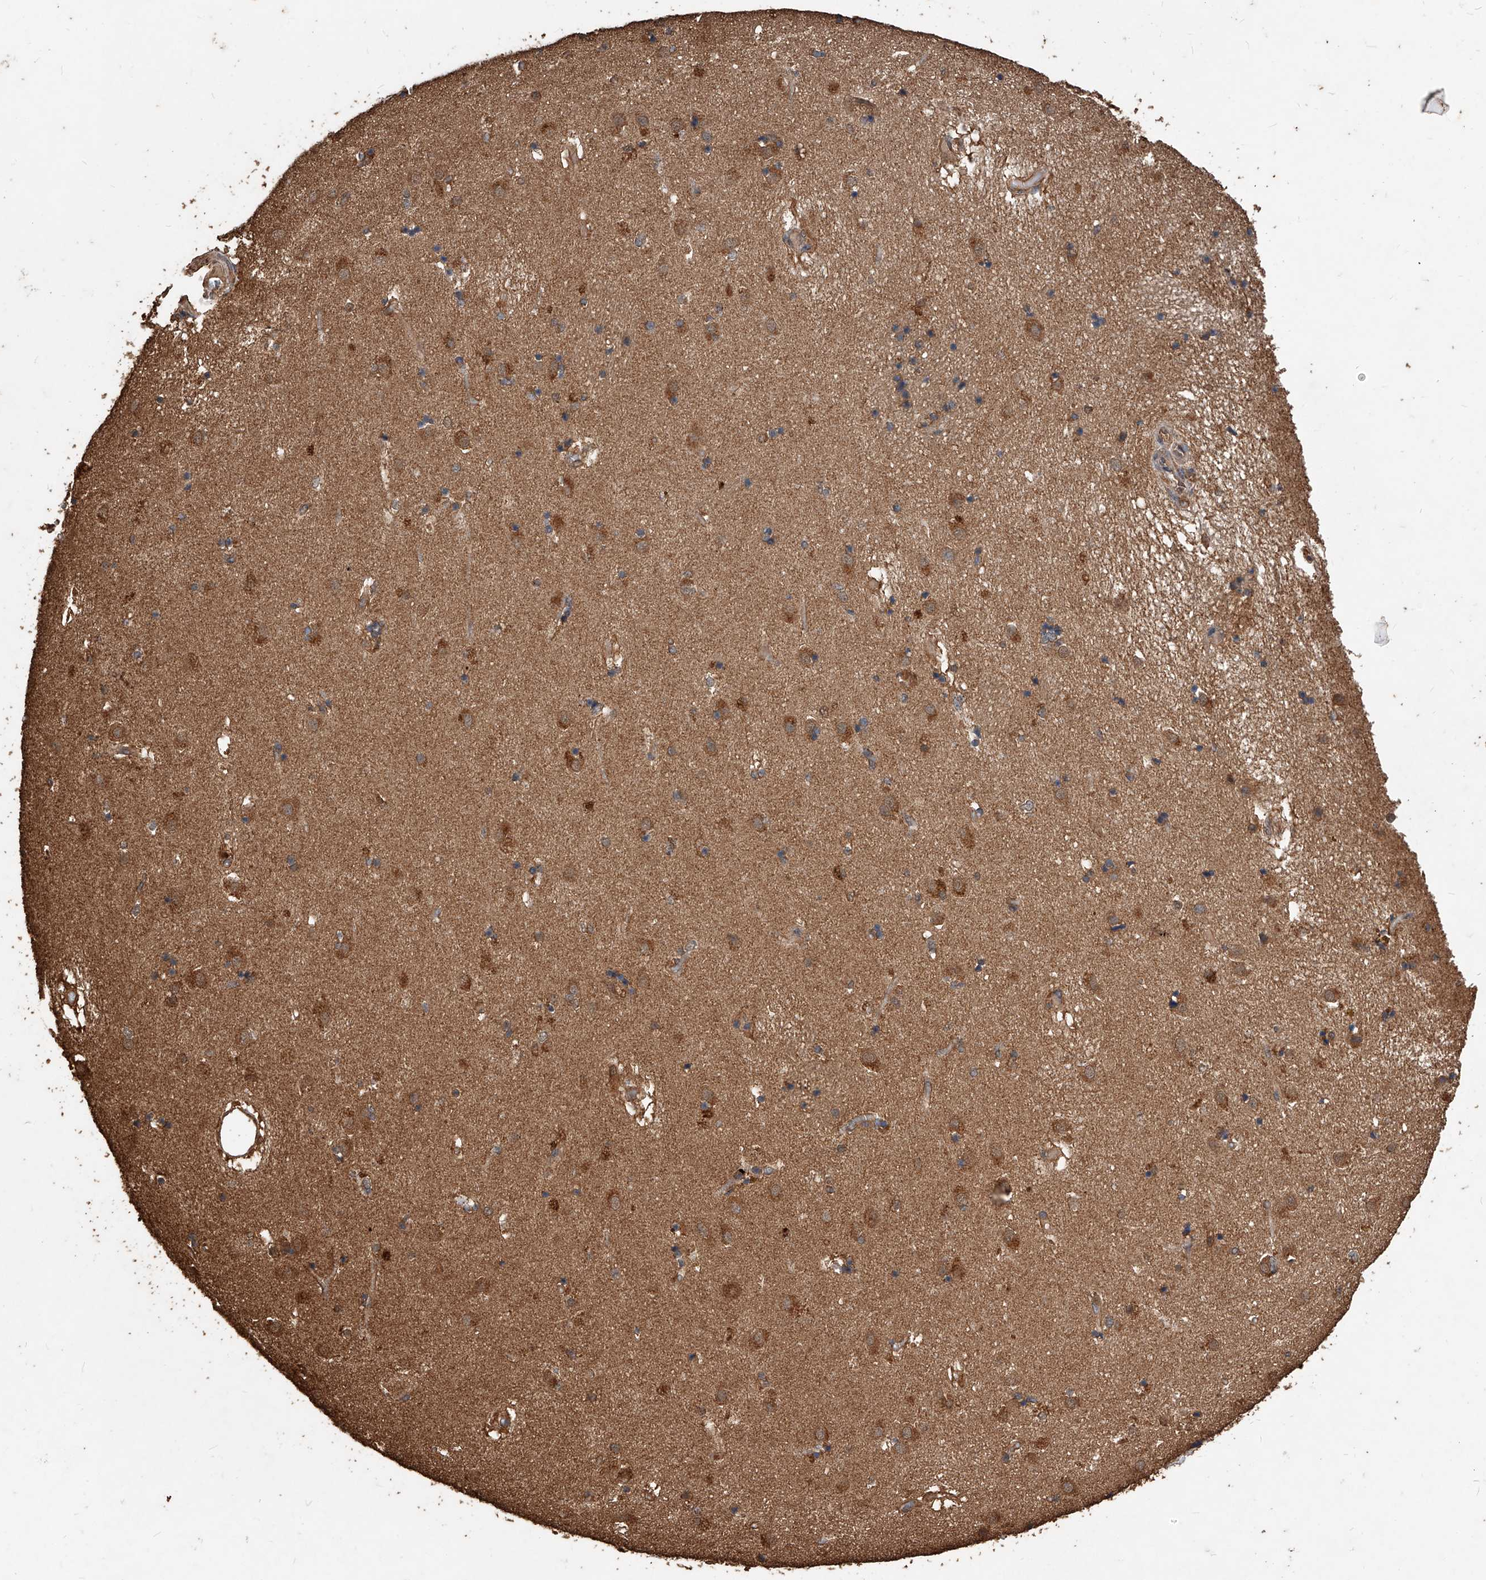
{"staining": {"intensity": "weak", "quantity": "25%-75%", "location": "cytoplasmic/membranous"}, "tissue": "caudate", "cell_type": "Glial cells", "image_type": "normal", "snomed": [{"axis": "morphology", "description": "Normal tissue, NOS"}, {"axis": "topography", "description": "Lateral ventricle wall"}], "caption": "High-power microscopy captured an immunohistochemistry histopathology image of unremarkable caudate, revealing weak cytoplasmic/membranous staining in approximately 25%-75% of glial cells. Ihc stains the protein in brown and the nuclei are stained blue.", "gene": "UCP2", "patient": {"sex": "male", "age": 70}}